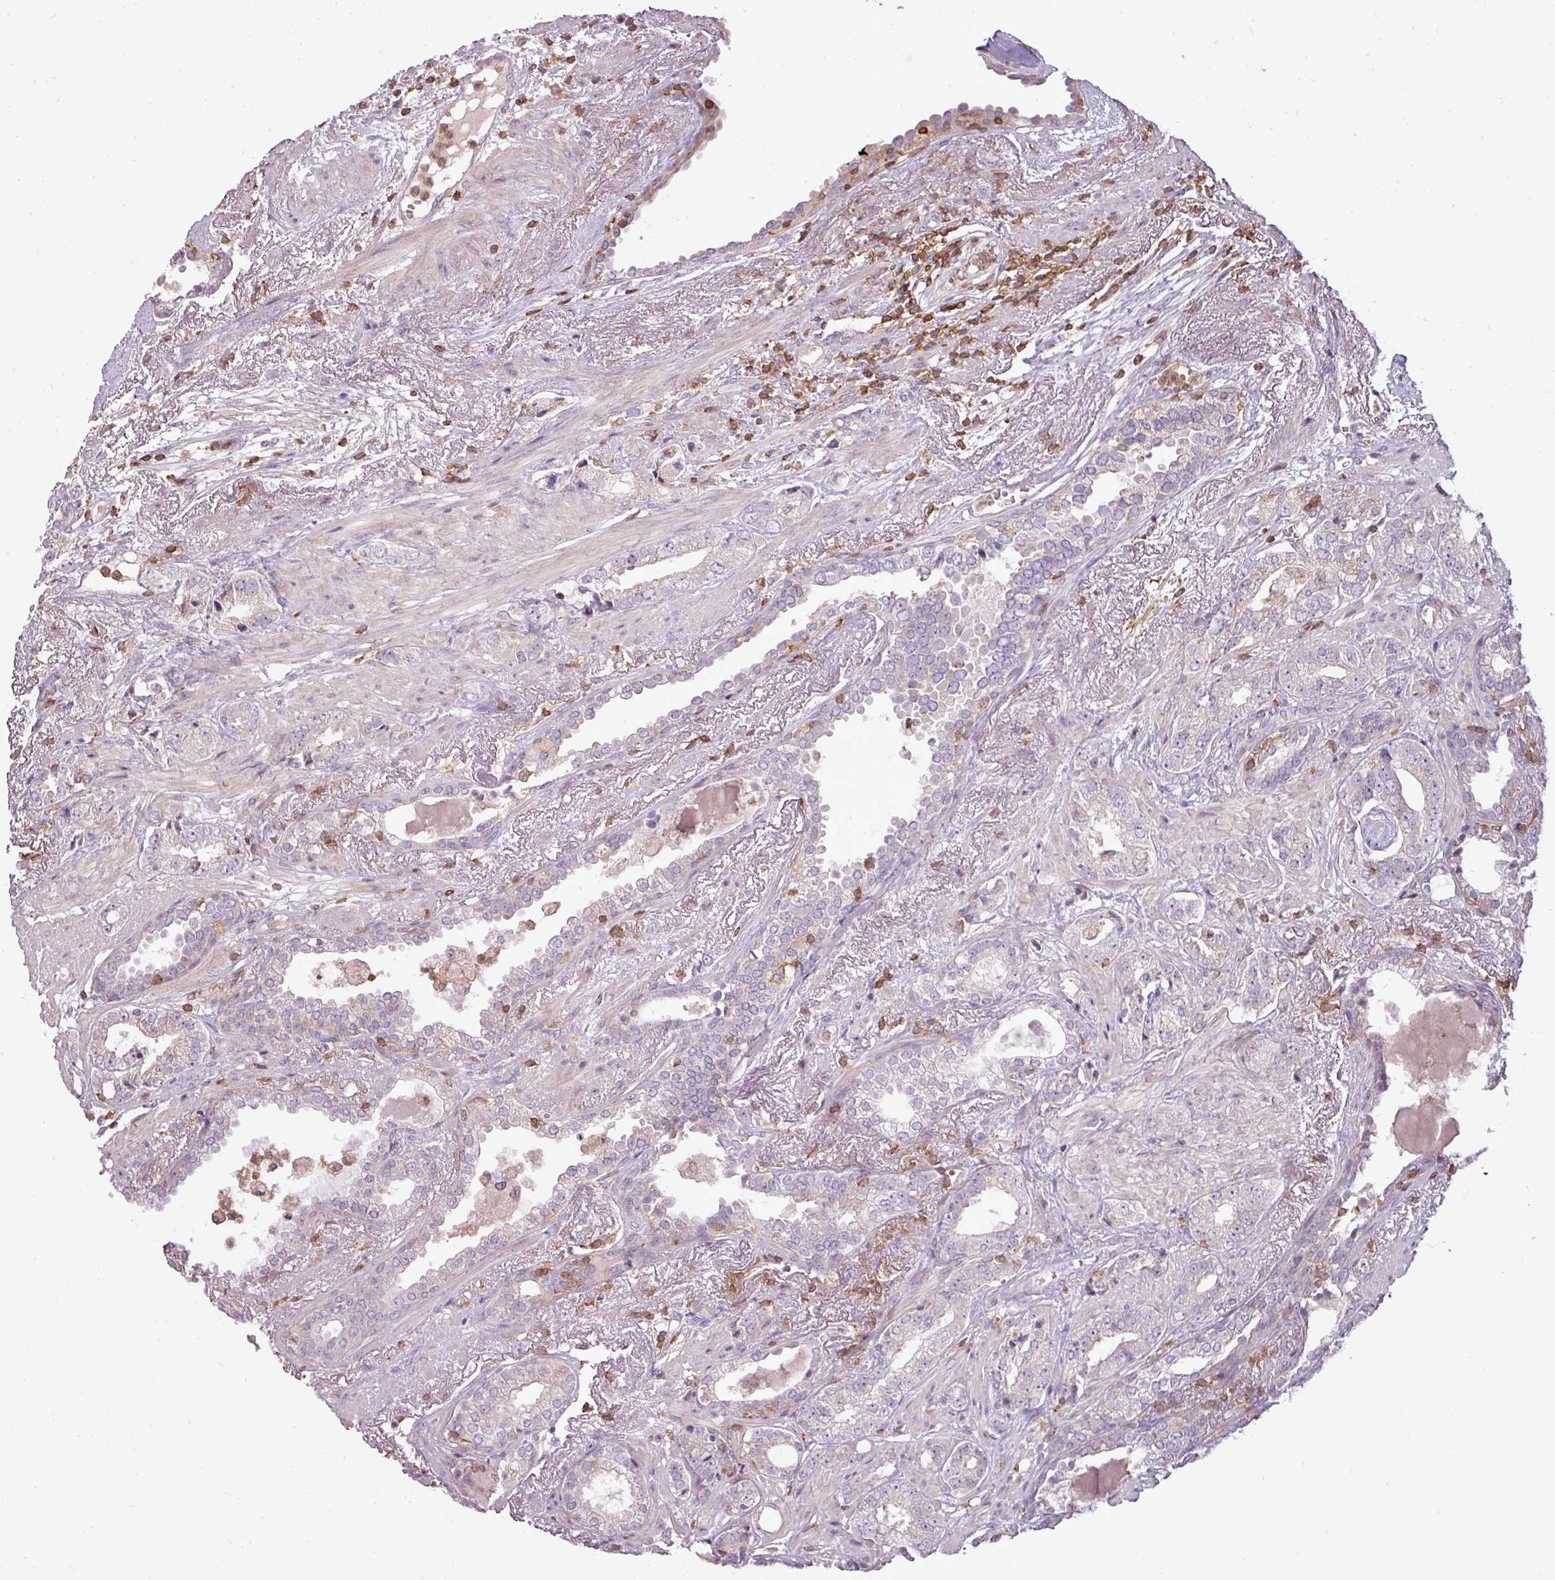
{"staining": {"intensity": "negative", "quantity": "none", "location": "none"}, "tissue": "prostate cancer", "cell_type": "Tumor cells", "image_type": "cancer", "snomed": [{"axis": "morphology", "description": "Adenocarcinoma, High grade"}, {"axis": "topography", "description": "Prostate"}], "caption": "Micrograph shows no significant protein expression in tumor cells of prostate cancer.", "gene": "STK4", "patient": {"sex": "male", "age": 71}}